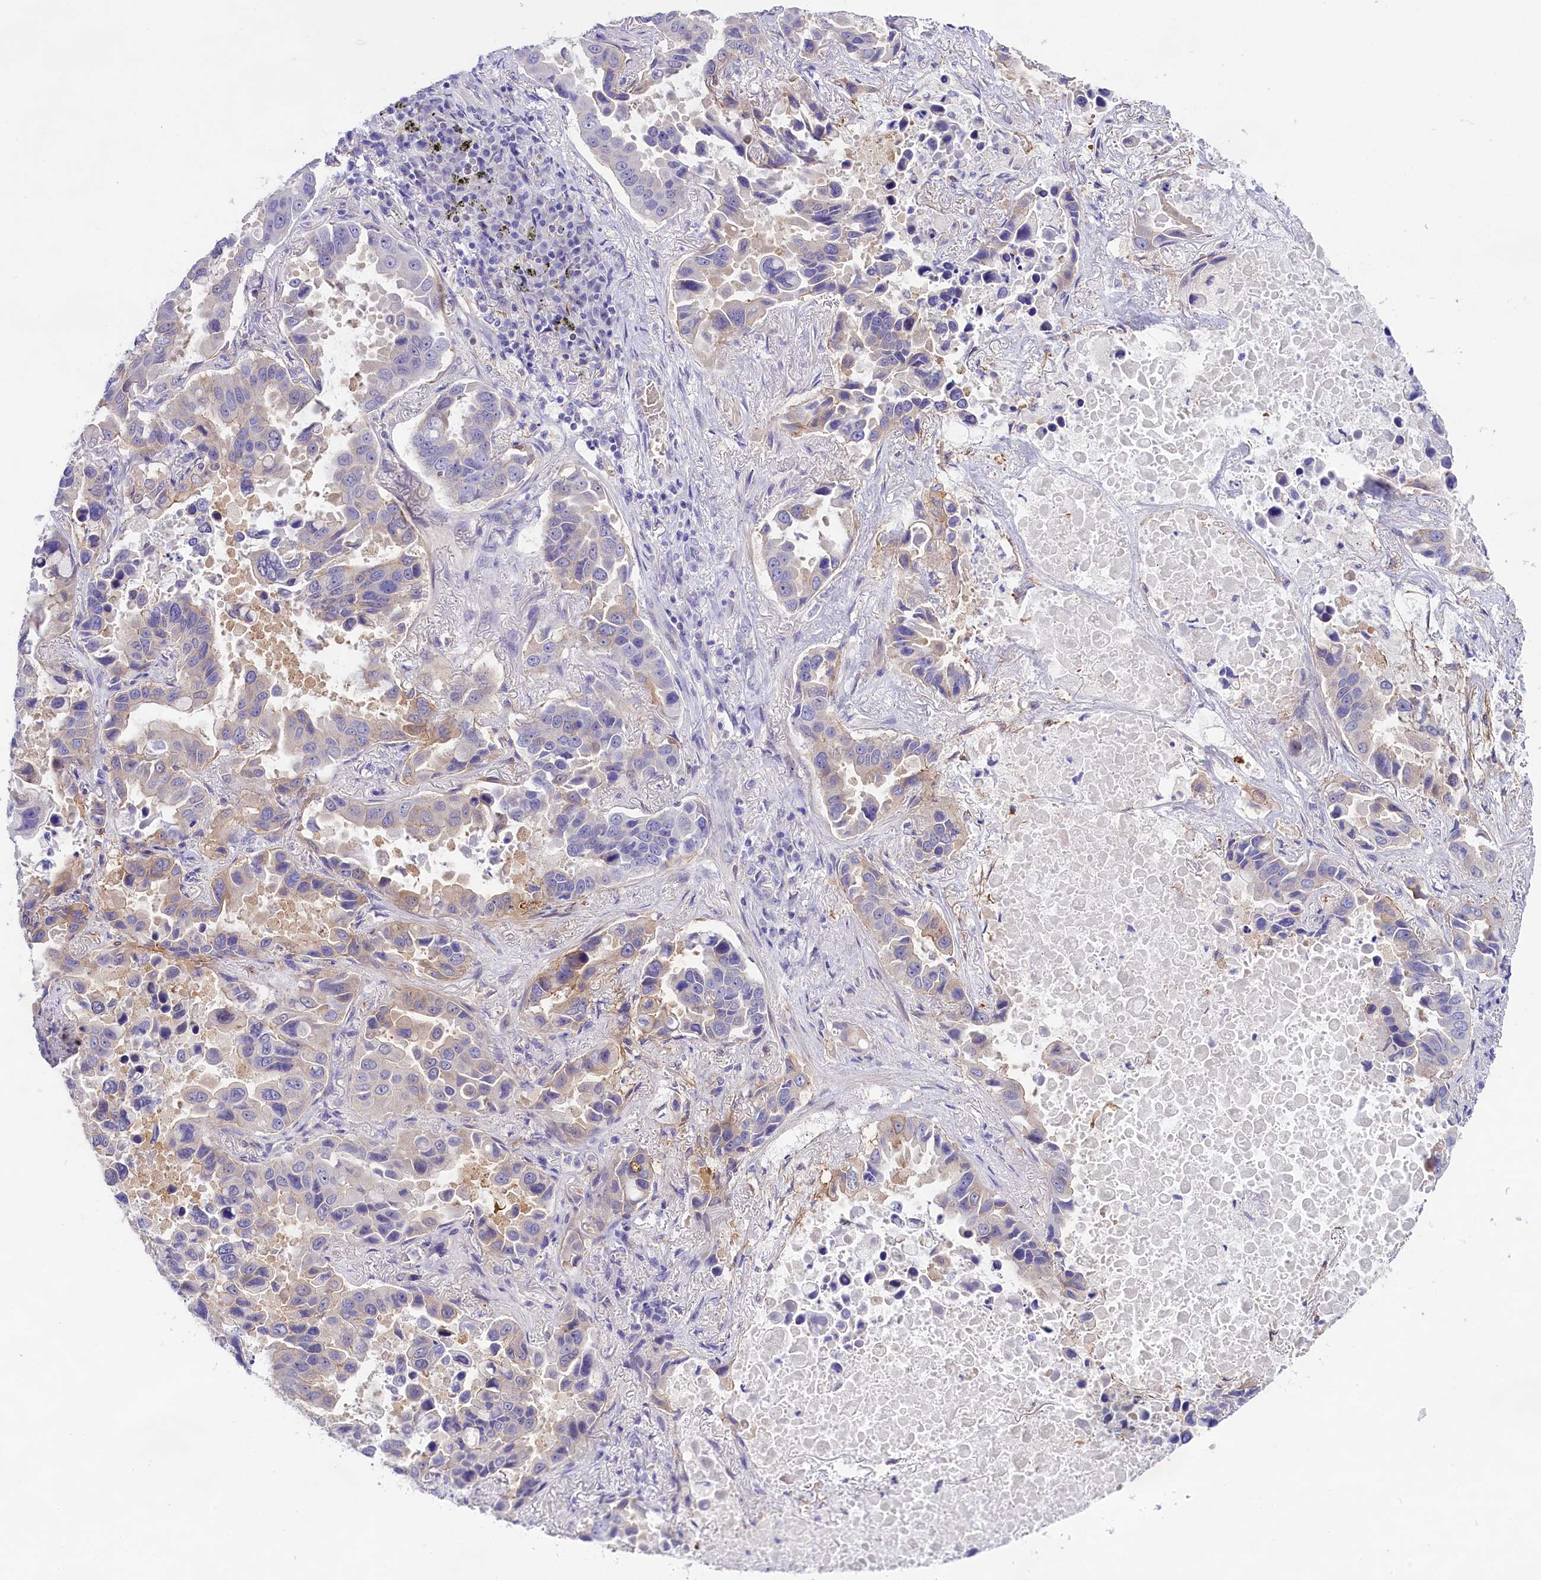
{"staining": {"intensity": "weak", "quantity": "<25%", "location": "cytoplasmic/membranous"}, "tissue": "lung cancer", "cell_type": "Tumor cells", "image_type": "cancer", "snomed": [{"axis": "morphology", "description": "Adenocarcinoma, NOS"}, {"axis": "topography", "description": "Lung"}], "caption": "This is a photomicrograph of immunohistochemistry staining of lung cancer (adenocarcinoma), which shows no staining in tumor cells.", "gene": "PPP1R13L", "patient": {"sex": "male", "age": 64}}